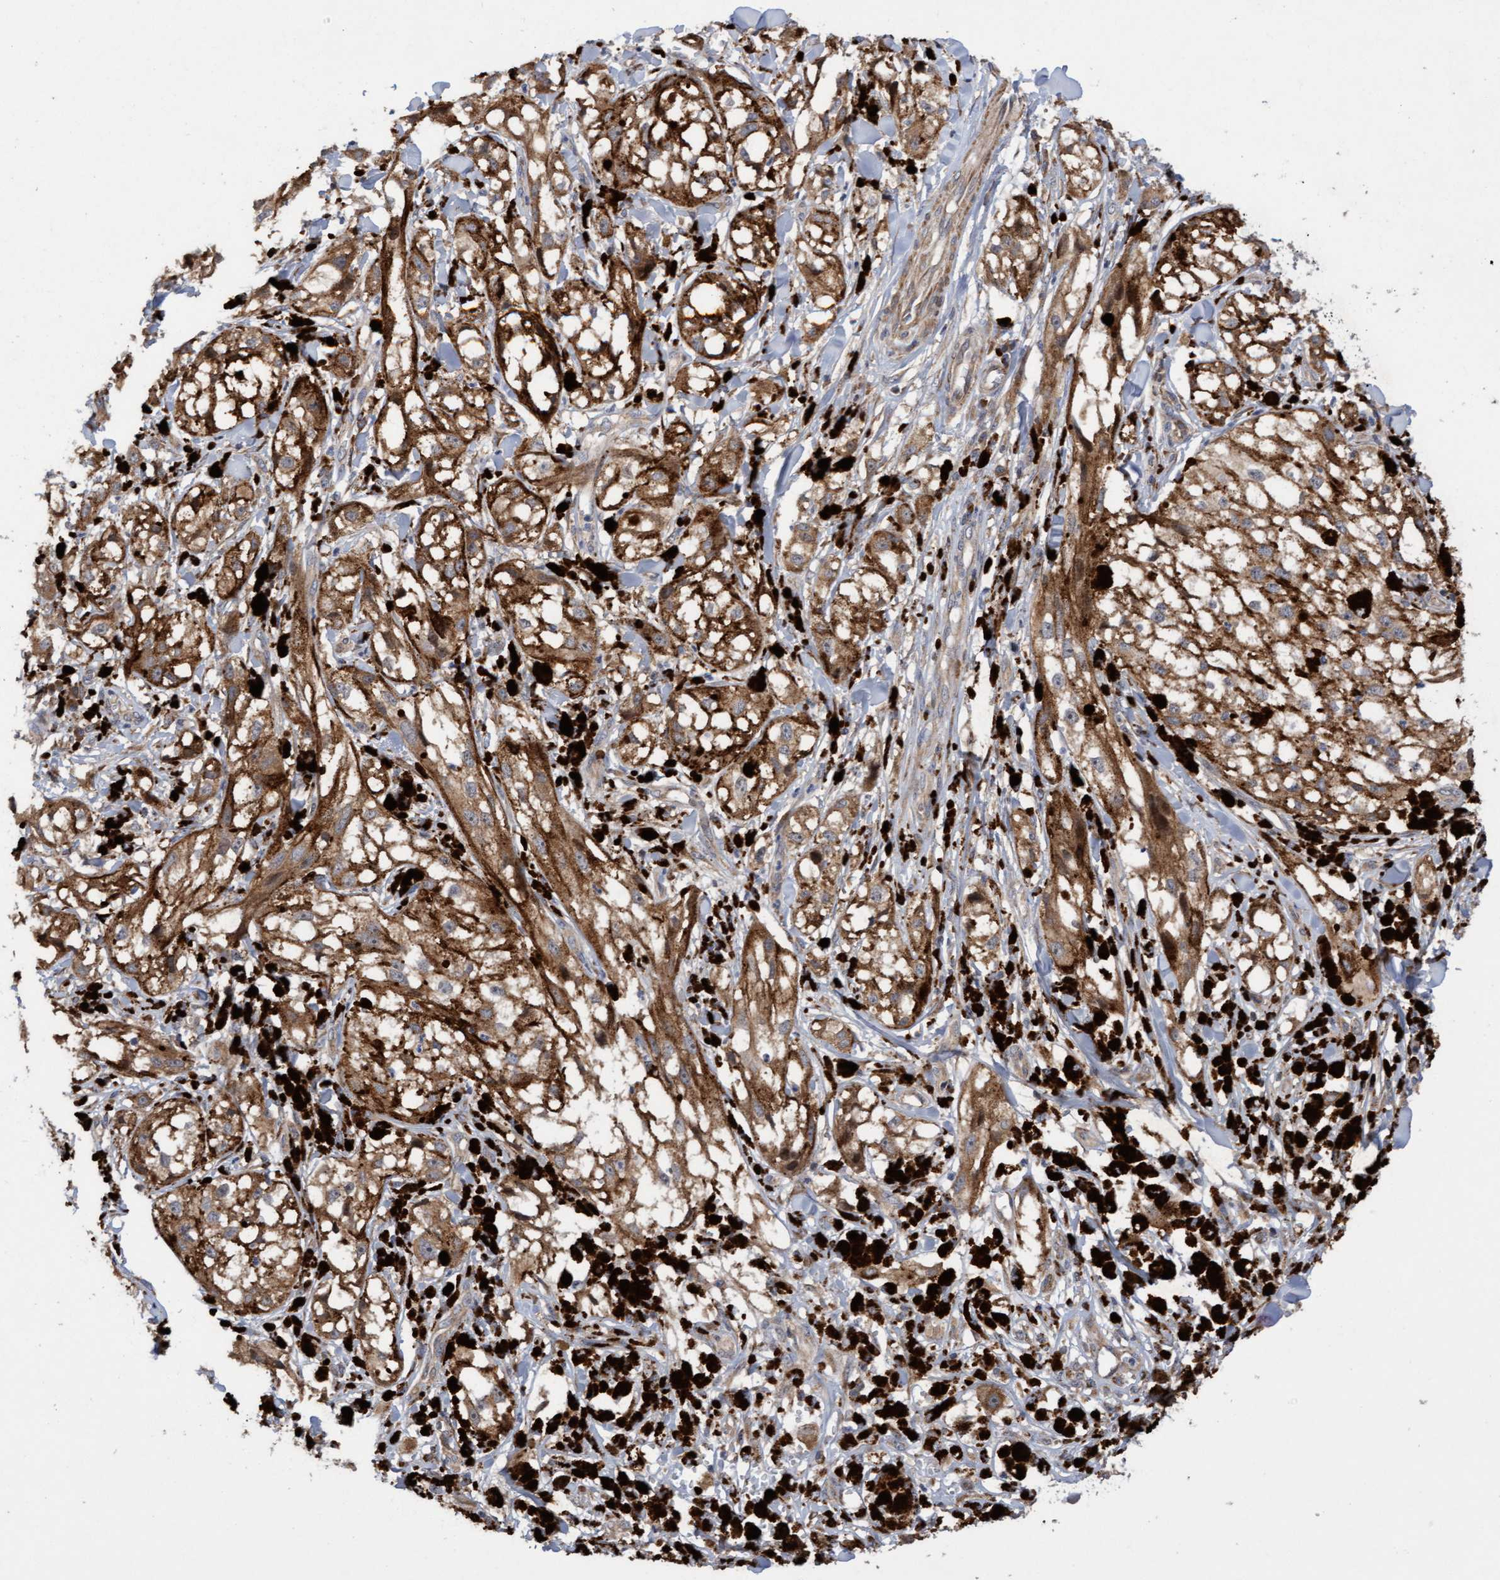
{"staining": {"intensity": "strong", "quantity": ">75%", "location": "cytoplasmic/membranous"}, "tissue": "melanoma", "cell_type": "Tumor cells", "image_type": "cancer", "snomed": [{"axis": "morphology", "description": "Malignant melanoma, NOS"}, {"axis": "topography", "description": "Skin"}], "caption": "Melanoma stained with DAB (3,3'-diaminobenzidine) IHC displays high levels of strong cytoplasmic/membranous positivity in about >75% of tumor cells.", "gene": "ELP5", "patient": {"sex": "male", "age": 88}}